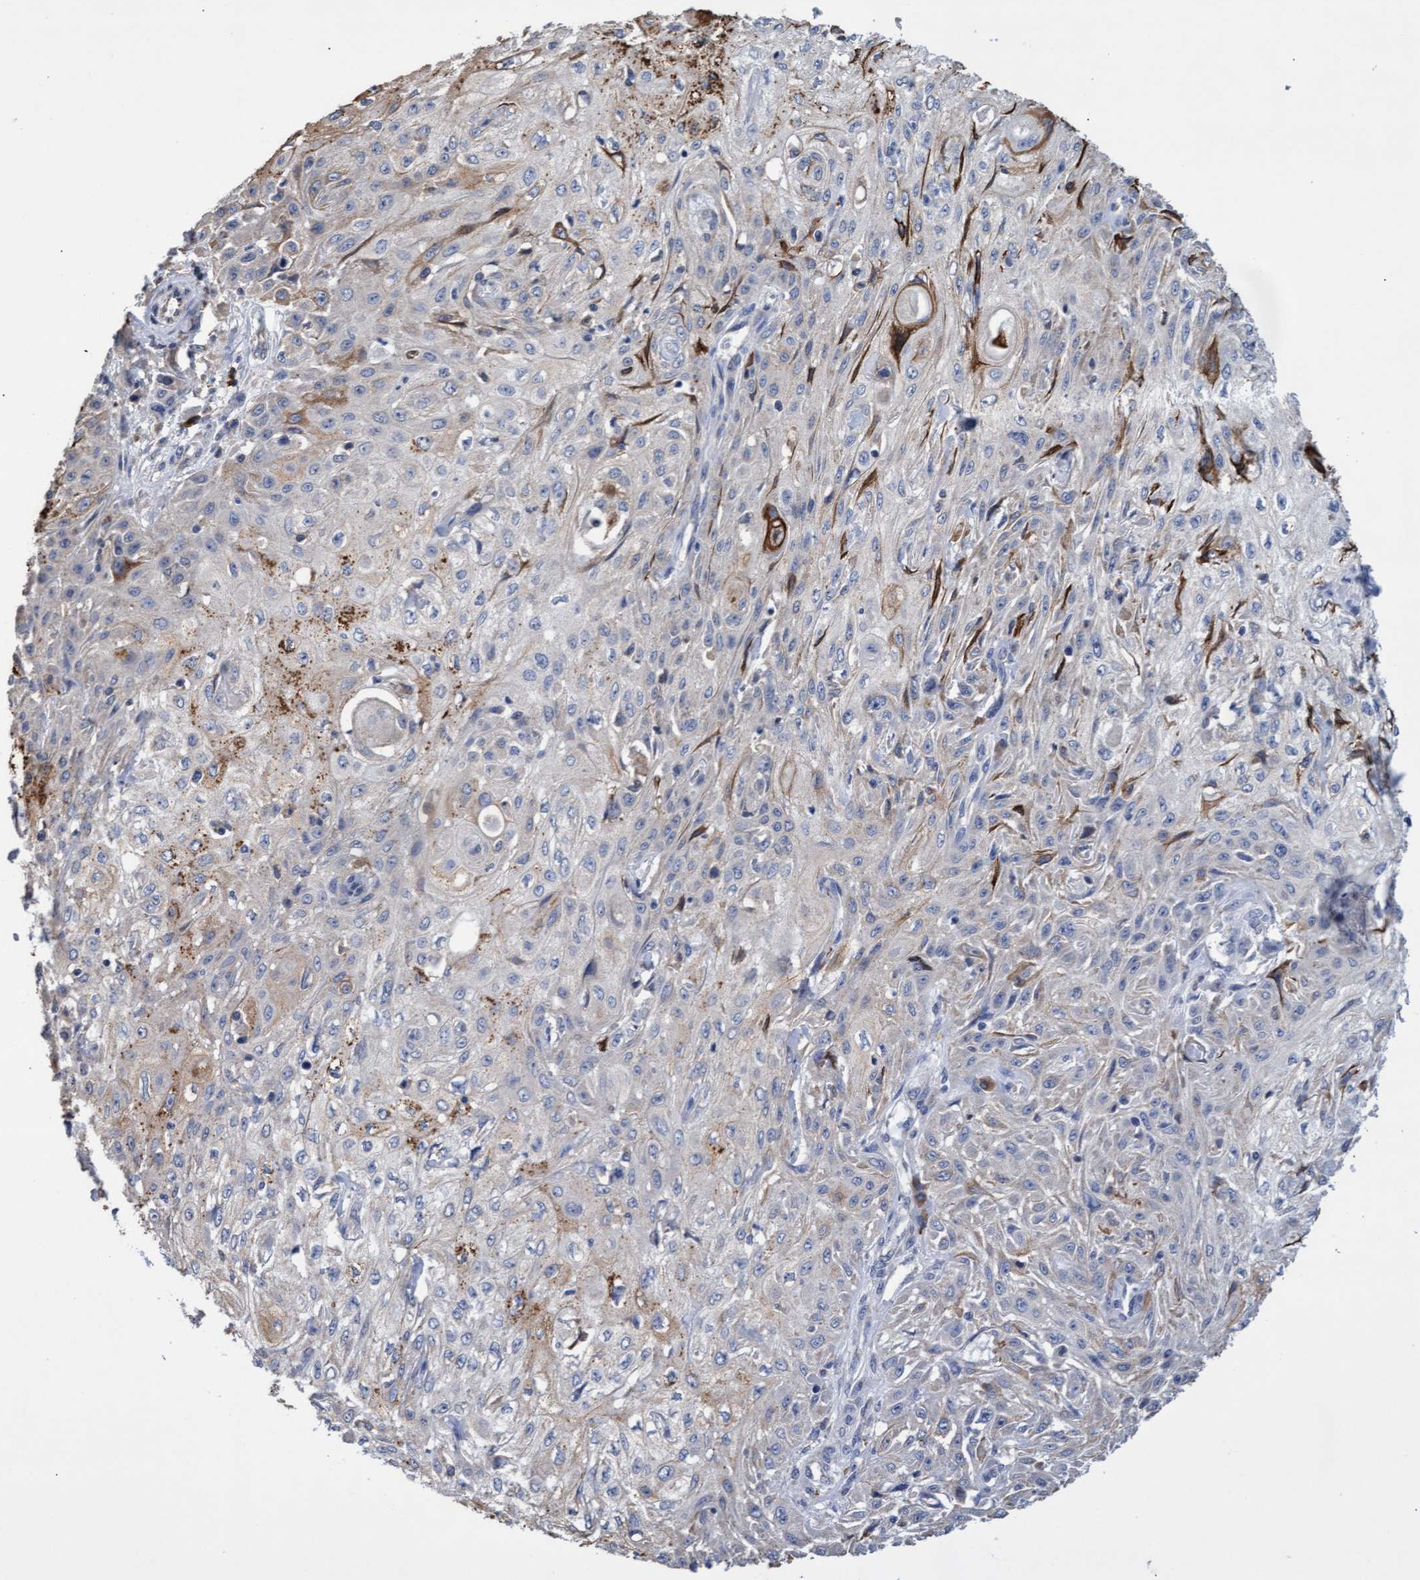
{"staining": {"intensity": "negative", "quantity": "none", "location": "none"}, "tissue": "skin cancer", "cell_type": "Tumor cells", "image_type": "cancer", "snomed": [{"axis": "morphology", "description": "Squamous cell carcinoma, NOS"}, {"axis": "morphology", "description": "Squamous cell carcinoma, metastatic, NOS"}, {"axis": "topography", "description": "Skin"}, {"axis": "topography", "description": "Lymph node"}], "caption": "IHC photomicrograph of human skin cancer (squamous cell carcinoma) stained for a protein (brown), which shows no positivity in tumor cells.", "gene": "GPR39", "patient": {"sex": "male", "age": 75}}